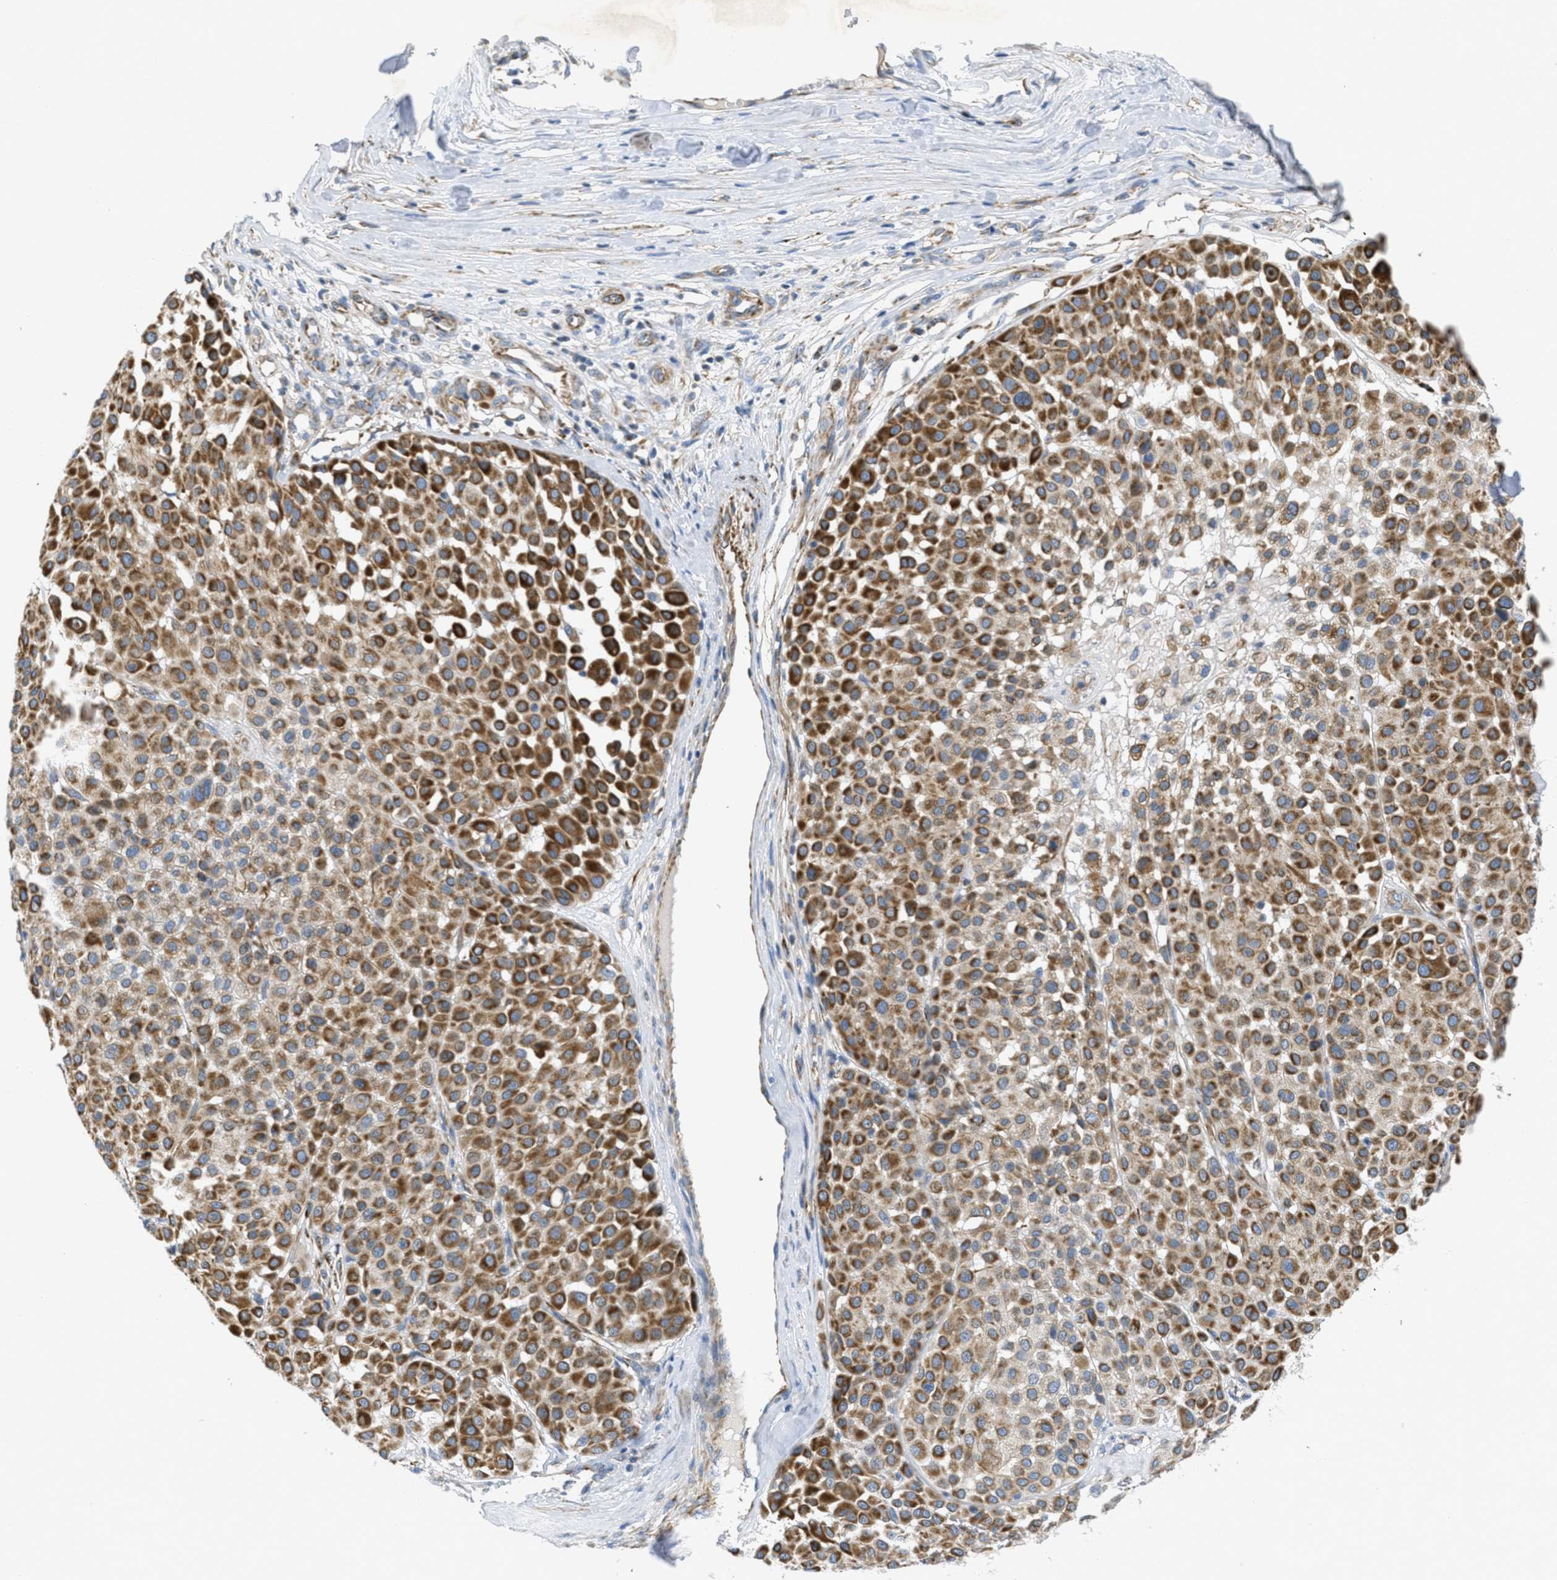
{"staining": {"intensity": "strong", "quantity": ">75%", "location": "cytoplasmic/membranous"}, "tissue": "melanoma", "cell_type": "Tumor cells", "image_type": "cancer", "snomed": [{"axis": "morphology", "description": "Malignant melanoma, Metastatic site"}, {"axis": "topography", "description": "Soft tissue"}], "caption": "Human melanoma stained for a protein (brown) exhibits strong cytoplasmic/membranous positive staining in about >75% of tumor cells.", "gene": "BTN3A1", "patient": {"sex": "male", "age": 41}}